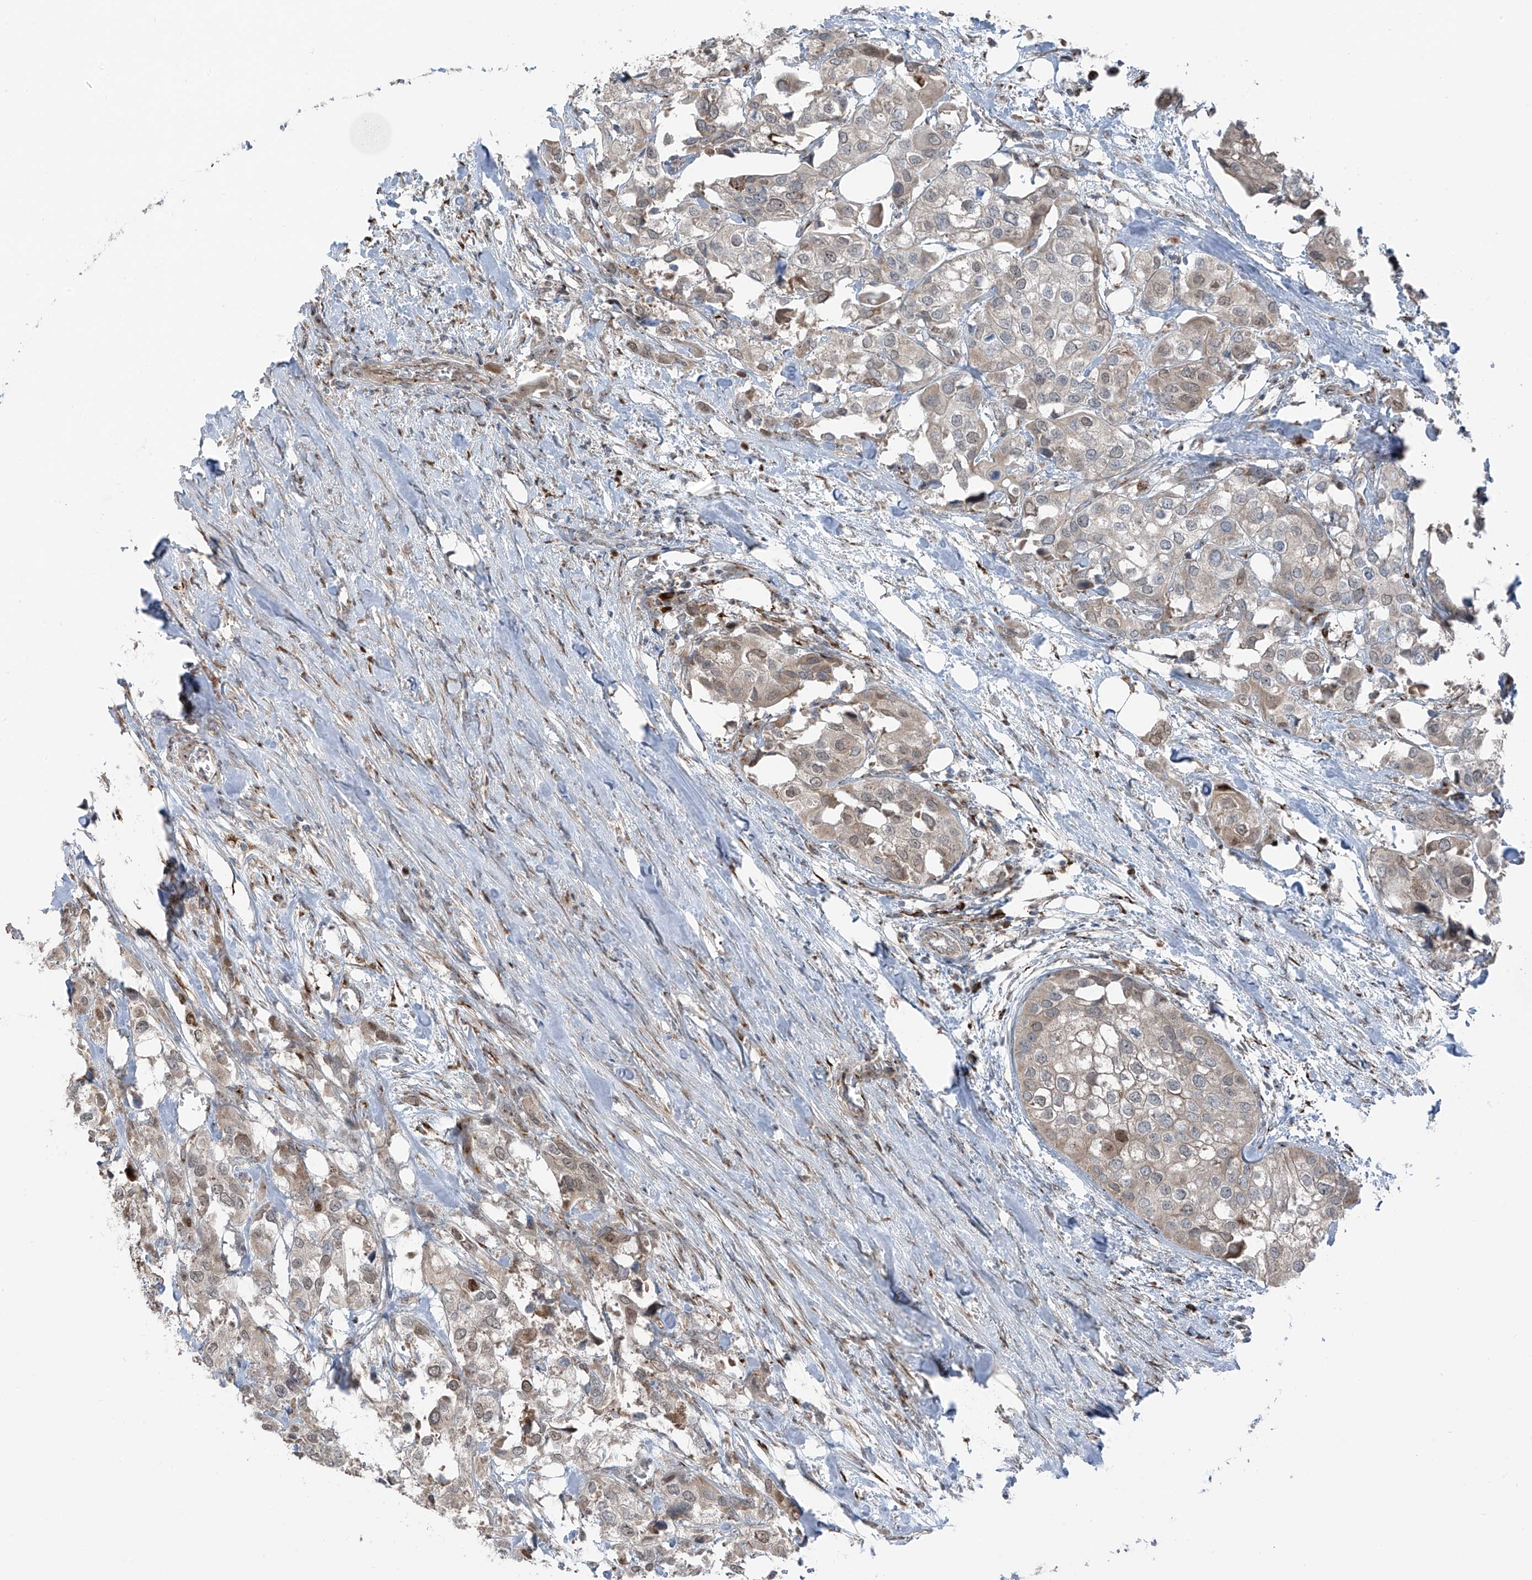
{"staining": {"intensity": "weak", "quantity": "25%-75%", "location": "cytoplasmic/membranous"}, "tissue": "urothelial cancer", "cell_type": "Tumor cells", "image_type": "cancer", "snomed": [{"axis": "morphology", "description": "Urothelial carcinoma, High grade"}, {"axis": "topography", "description": "Urinary bladder"}], "caption": "Approximately 25%-75% of tumor cells in human urothelial cancer display weak cytoplasmic/membranous protein staining as visualized by brown immunohistochemical staining.", "gene": "ERLEC1", "patient": {"sex": "male", "age": 64}}